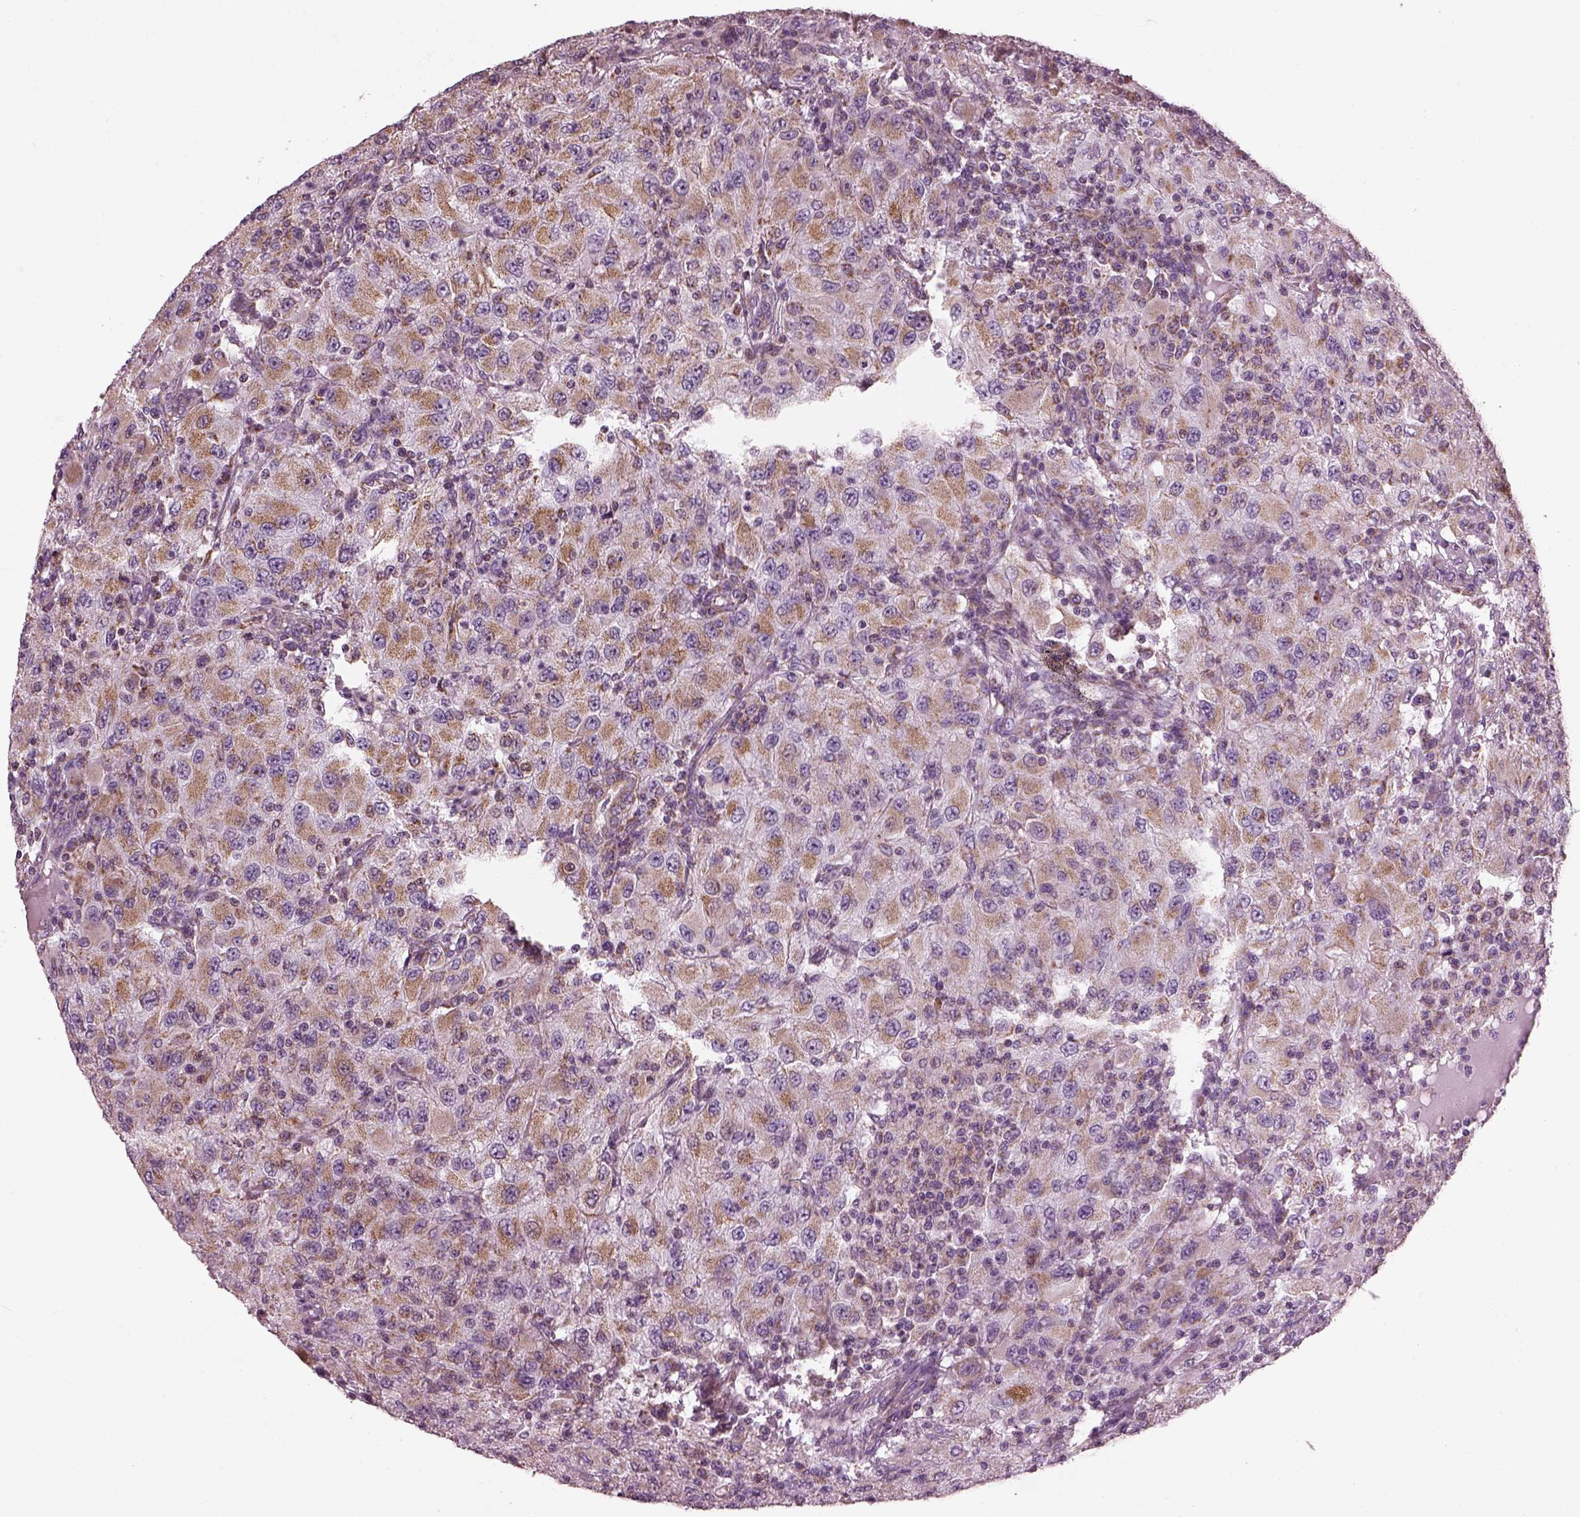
{"staining": {"intensity": "moderate", "quantity": ">75%", "location": "cytoplasmic/membranous"}, "tissue": "renal cancer", "cell_type": "Tumor cells", "image_type": "cancer", "snomed": [{"axis": "morphology", "description": "Adenocarcinoma, NOS"}, {"axis": "topography", "description": "Kidney"}], "caption": "Human renal adenocarcinoma stained with a protein marker exhibits moderate staining in tumor cells.", "gene": "ATP5MF", "patient": {"sex": "female", "age": 67}}